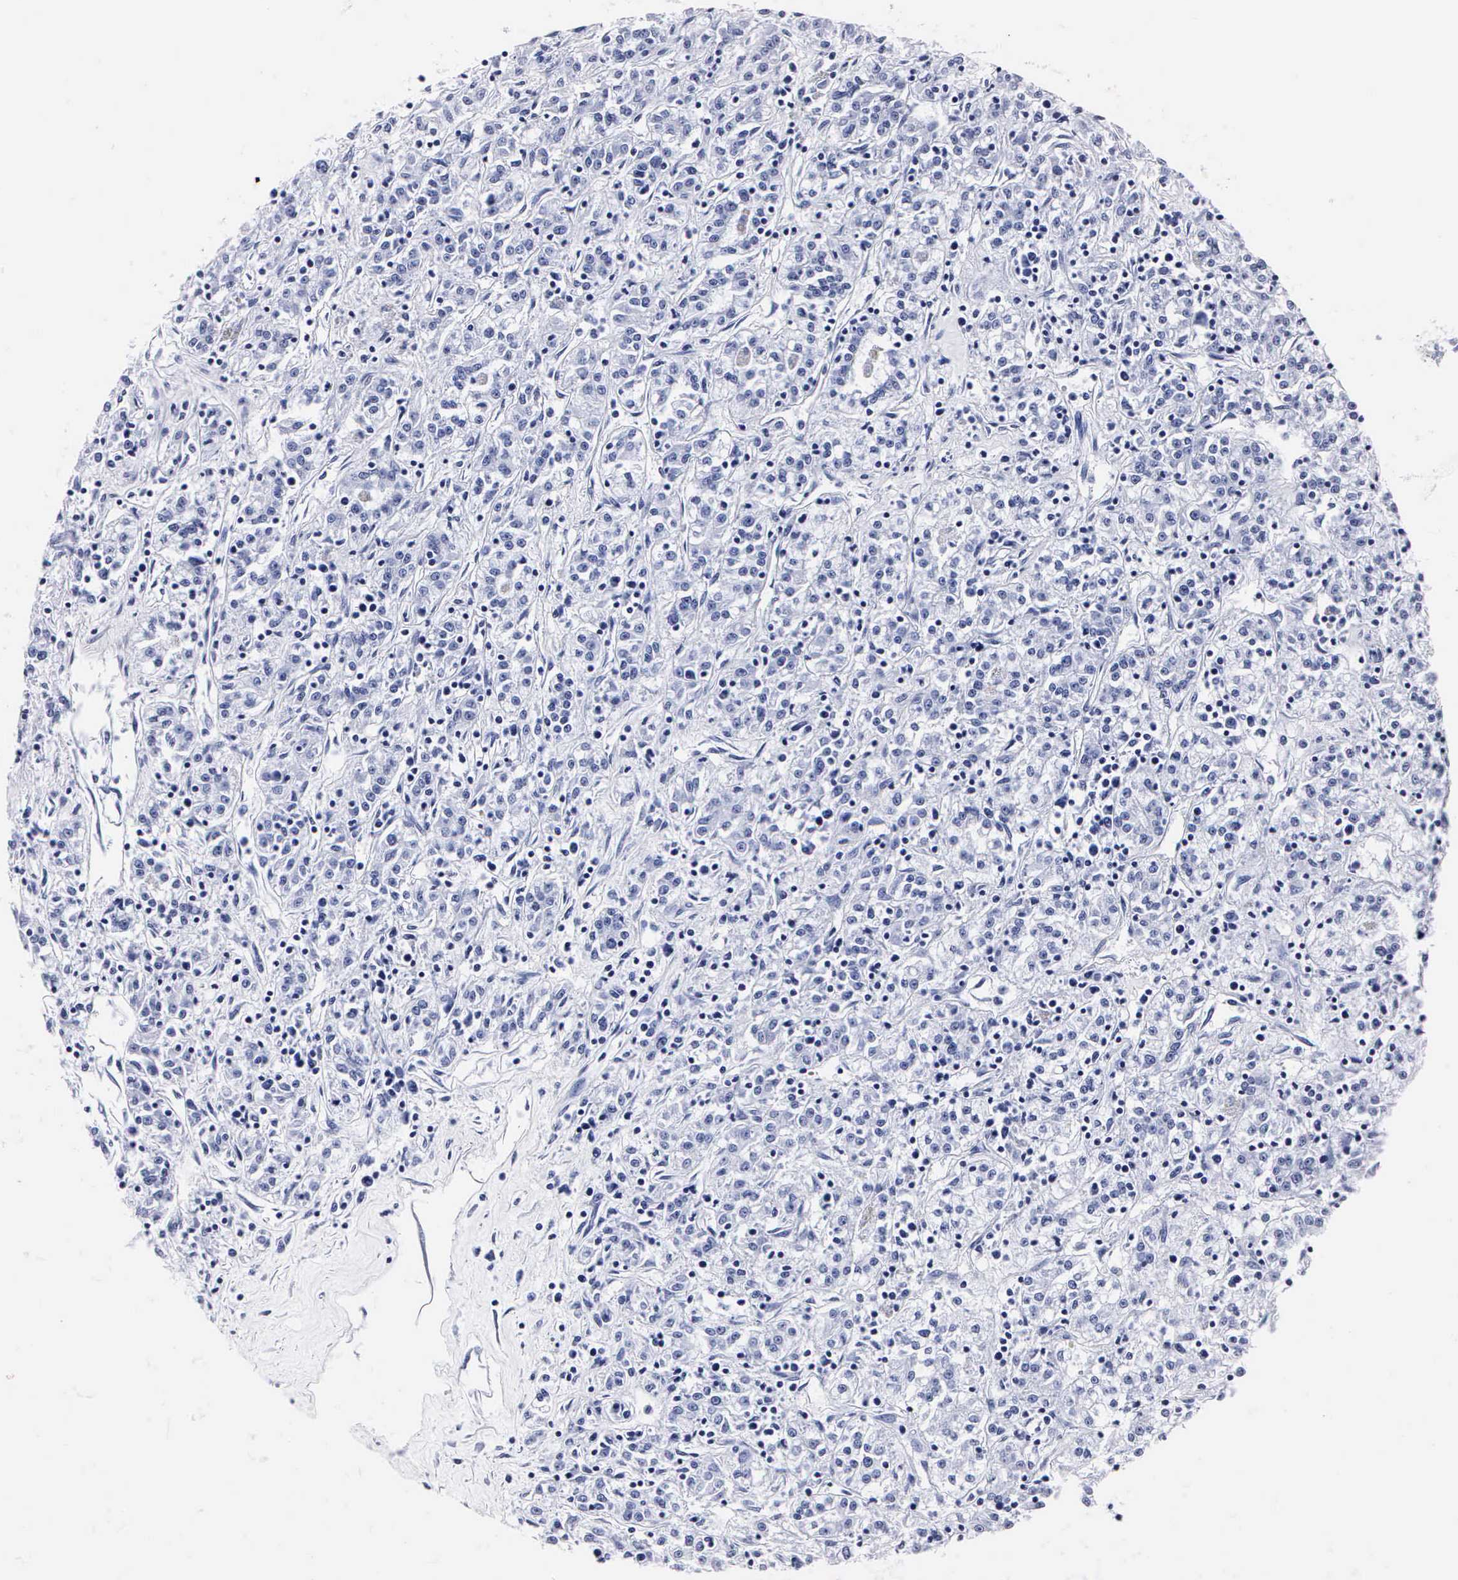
{"staining": {"intensity": "negative", "quantity": "none", "location": "none"}, "tissue": "renal cancer", "cell_type": "Tumor cells", "image_type": "cancer", "snomed": [{"axis": "morphology", "description": "Adenocarcinoma, NOS"}, {"axis": "topography", "description": "Kidney"}], "caption": "A micrograph of renal cancer (adenocarcinoma) stained for a protein demonstrates no brown staining in tumor cells.", "gene": "MB", "patient": {"sex": "female", "age": 76}}